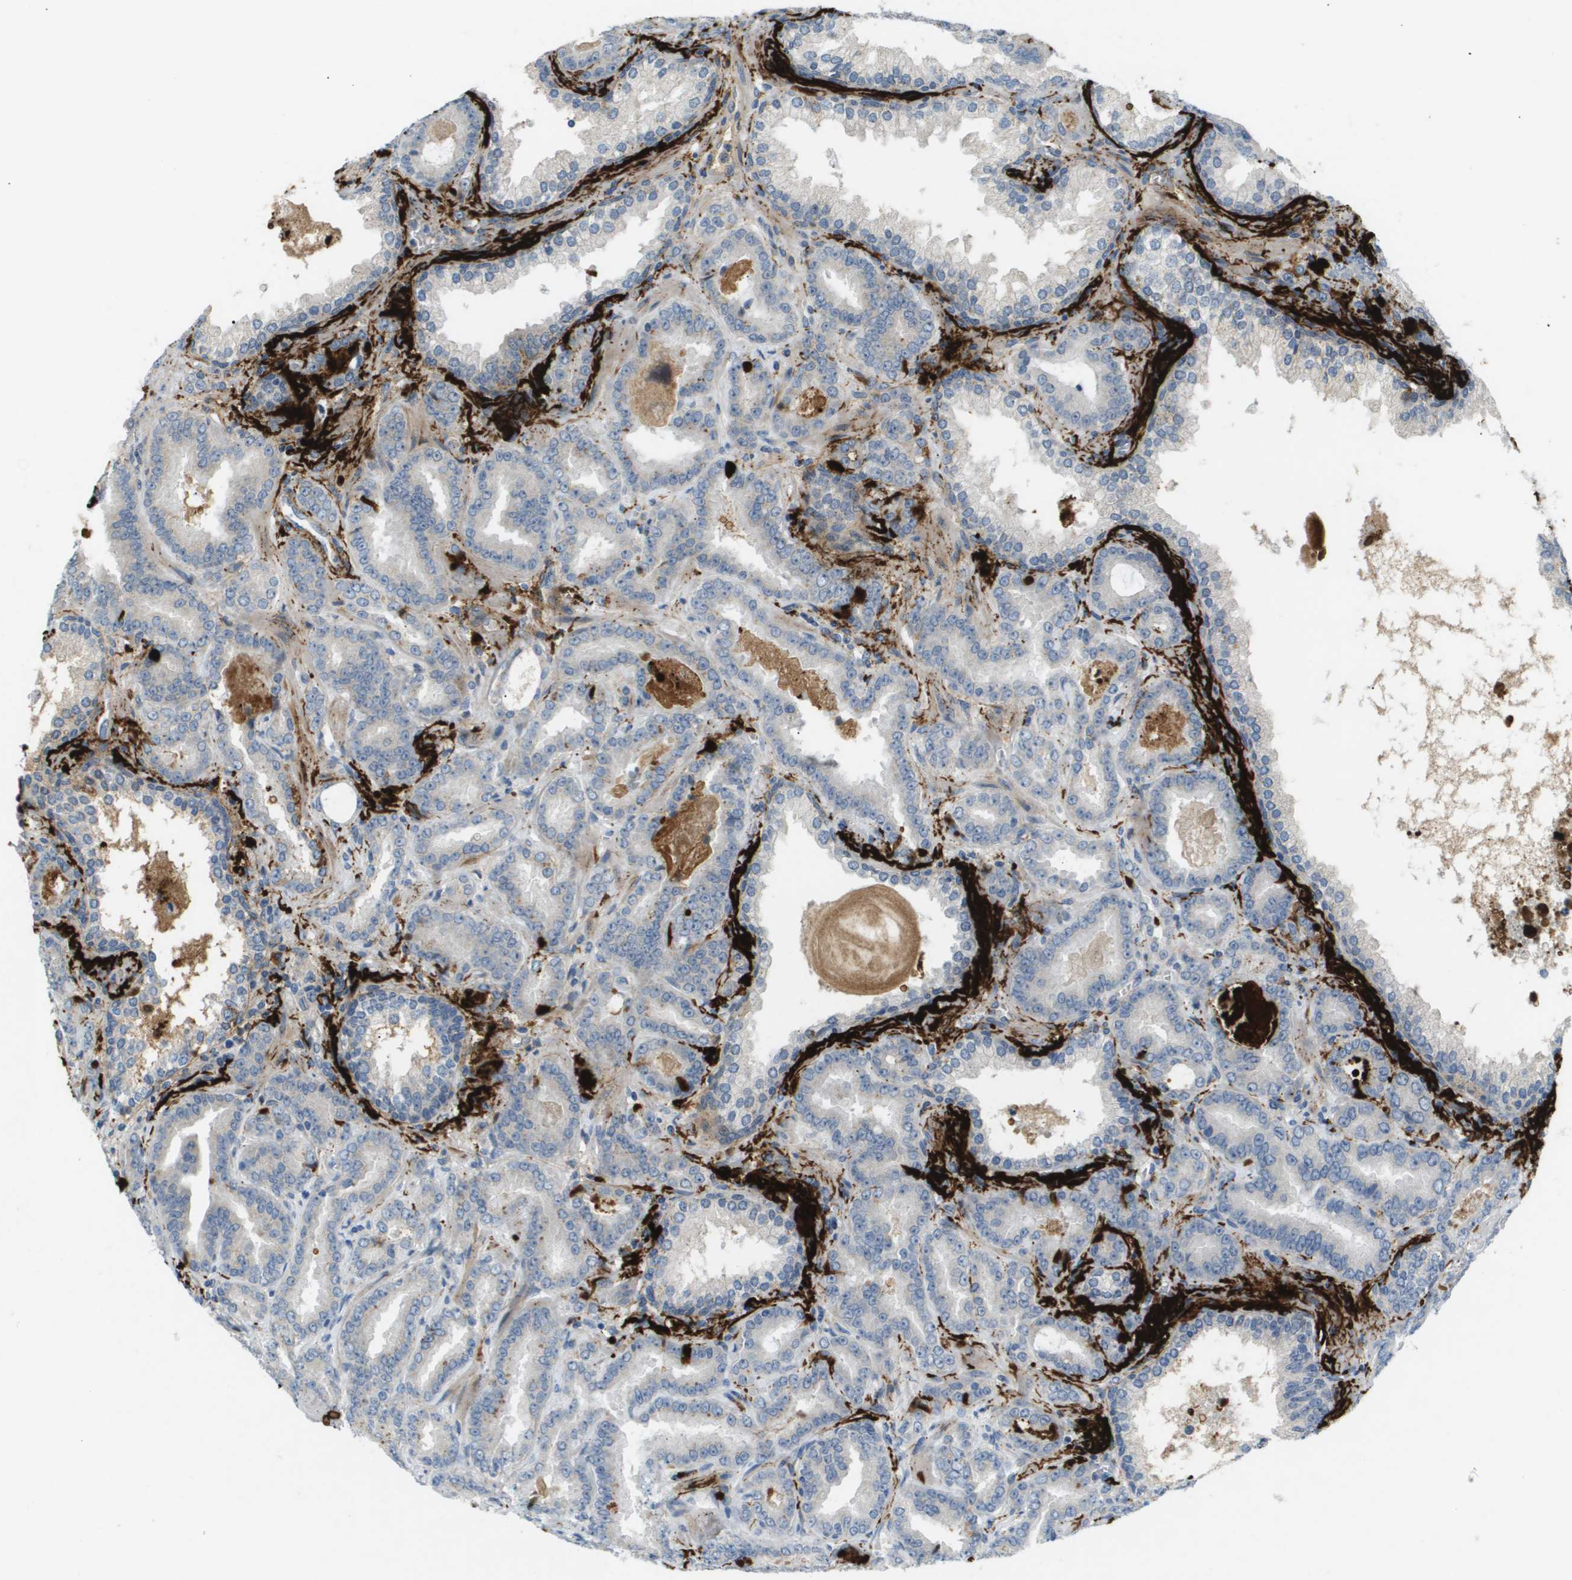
{"staining": {"intensity": "negative", "quantity": "none", "location": "none"}, "tissue": "prostate cancer", "cell_type": "Tumor cells", "image_type": "cancer", "snomed": [{"axis": "morphology", "description": "Adenocarcinoma, Low grade"}, {"axis": "topography", "description": "Prostate"}], "caption": "A micrograph of human prostate cancer (low-grade adenocarcinoma) is negative for staining in tumor cells.", "gene": "VTN", "patient": {"sex": "male", "age": 60}}